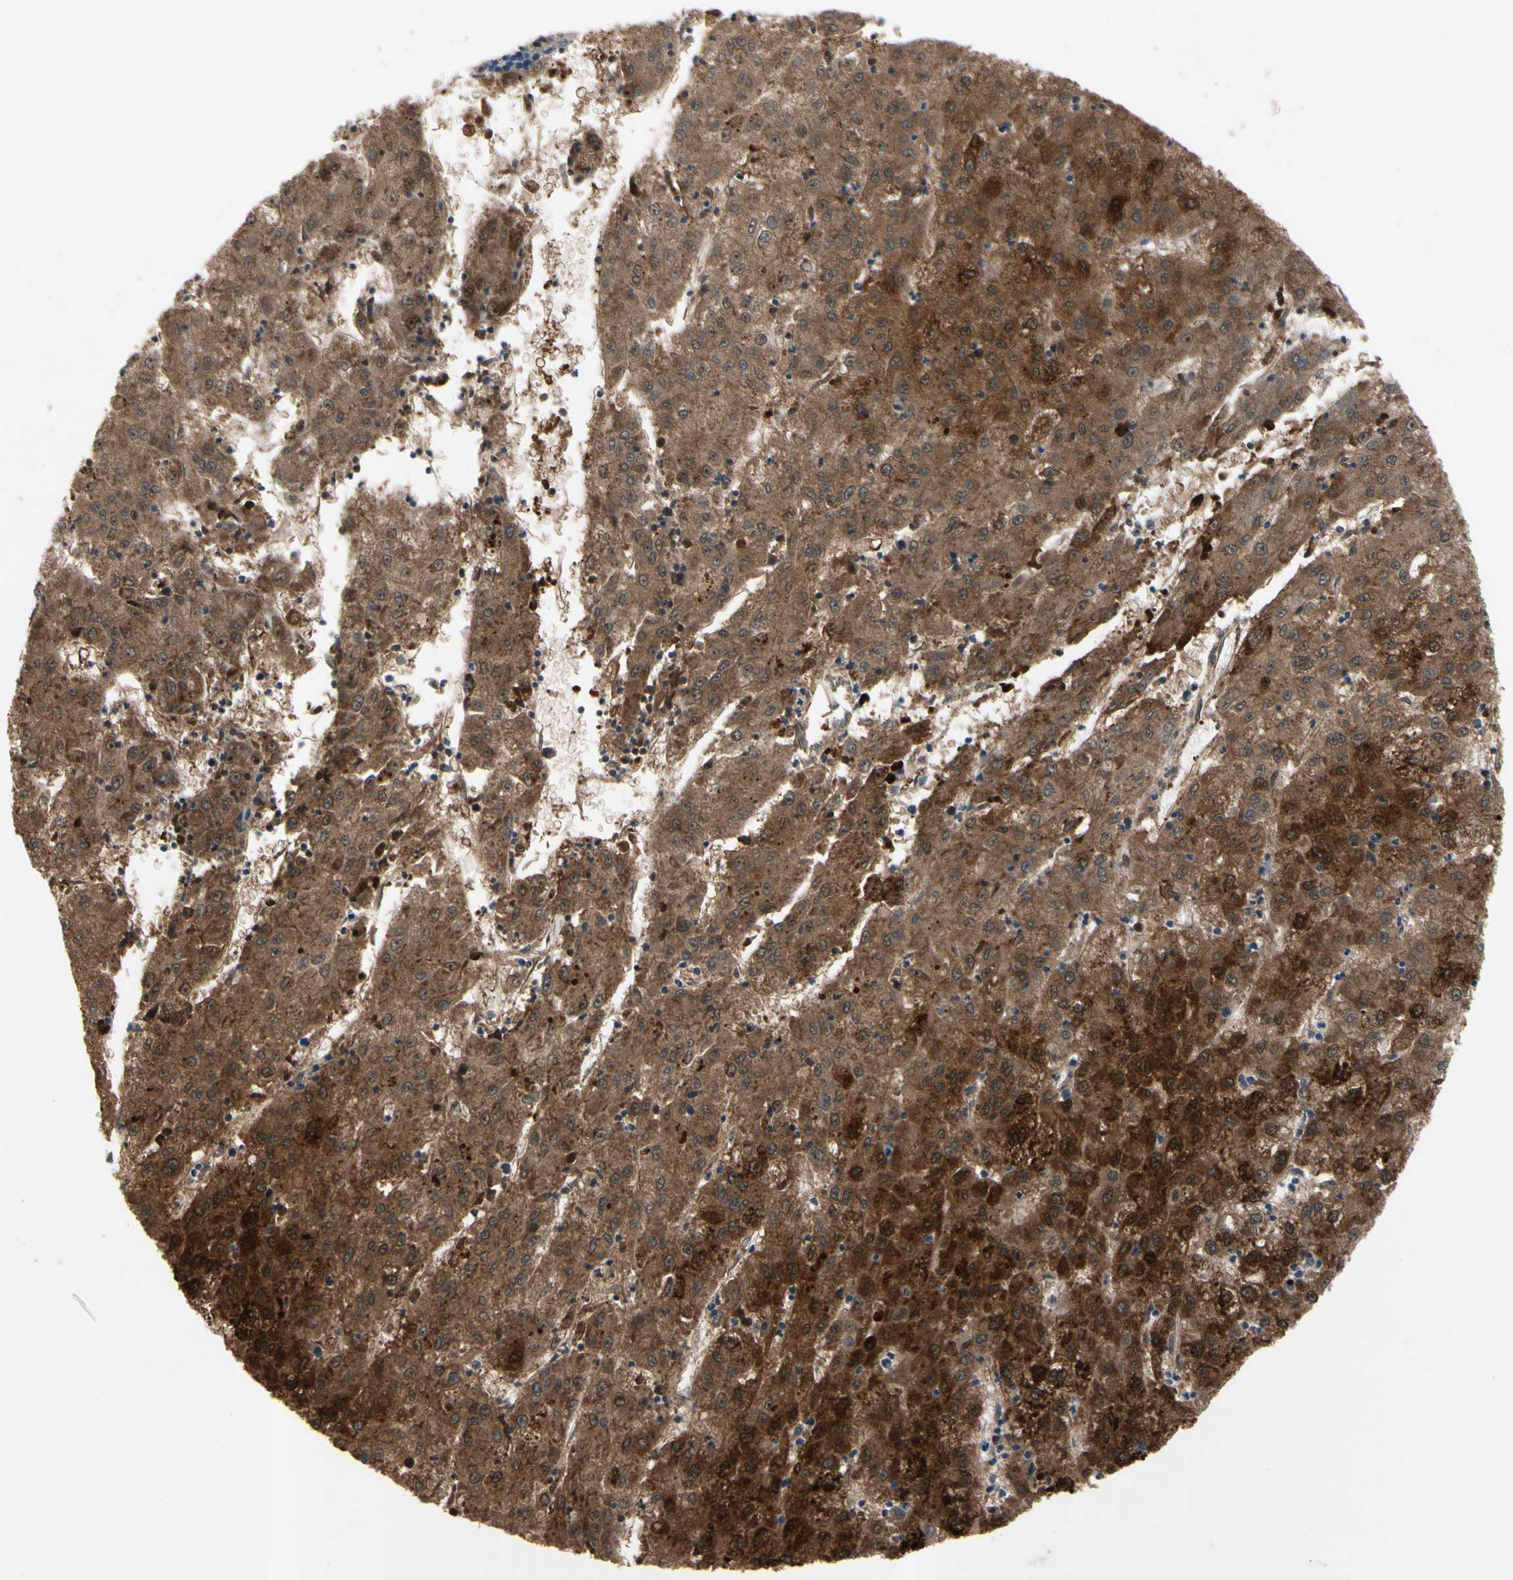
{"staining": {"intensity": "strong", "quantity": ">75%", "location": "cytoplasmic/membranous"}, "tissue": "liver cancer", "cell_type": "Tumor cells", "image_type": "cancer", "snomed": [{"axis": "morphology", "description": "Carcinoma, Hepatocellular, NOS"}, {"axis": "topography", "description": "Liver"}], "caption": "There is high levels of strong cytoplasmic/membranous expression in tumor cells of liver cancer, as demonstrated by immunohistochemical staining (brown color).", "gene": "ICAM5", "patient": {"sex": "male", "age": 72}}